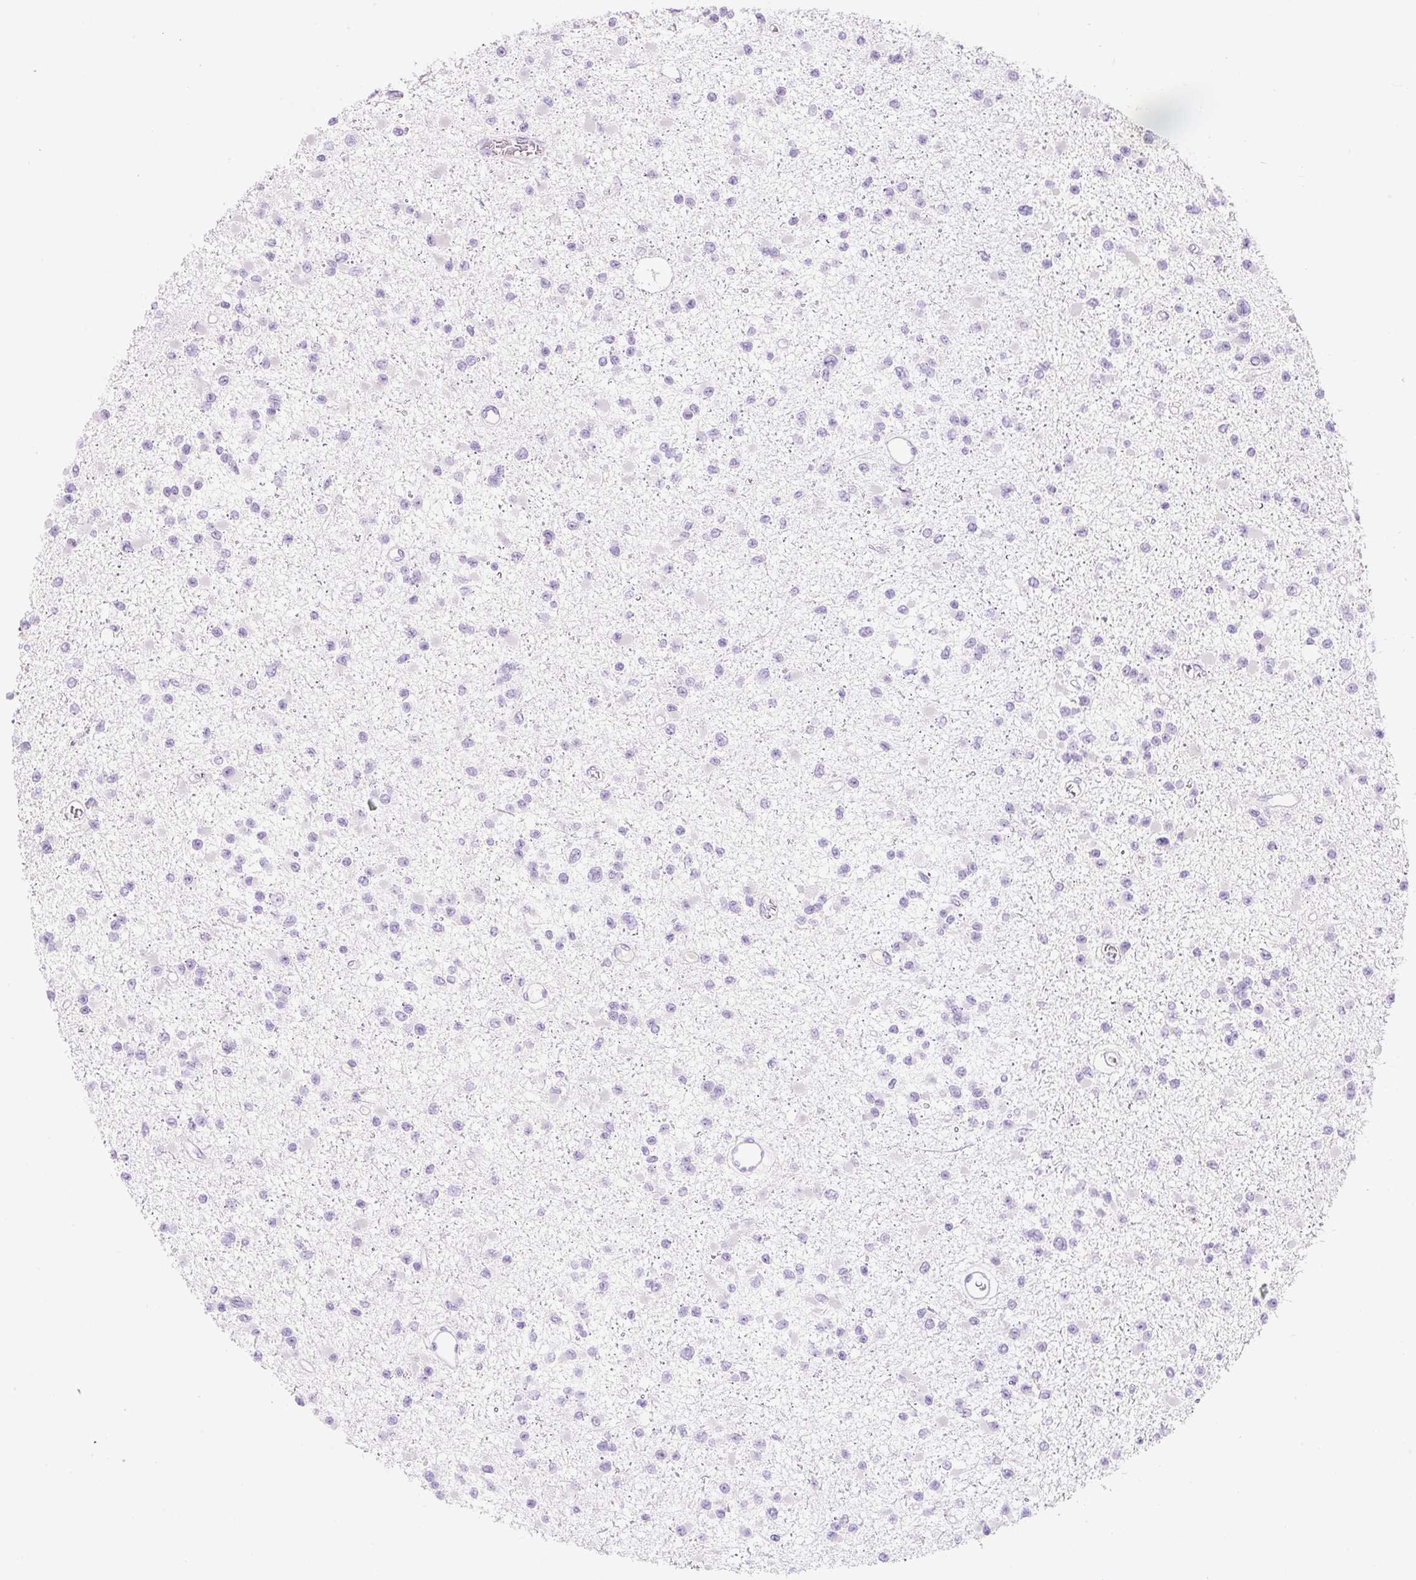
{"staining": {"intensity": "negative", "quantity": "none", "location": "none"}, "tissue": "glioma", "cell_type": "Tumor cells", "image_type": "cancer", "snomed": [{"axis": "morphology", "description": "Glioma, malignant, Low grade"}, {"axis": "topography", "description": "Brain"}], "caption": "The immunohistochemistry image has no significant positivity in tumor cells of glioma tissue.", "gene": "ZNF121", "patient": {"sex": "female", "age": 22}}